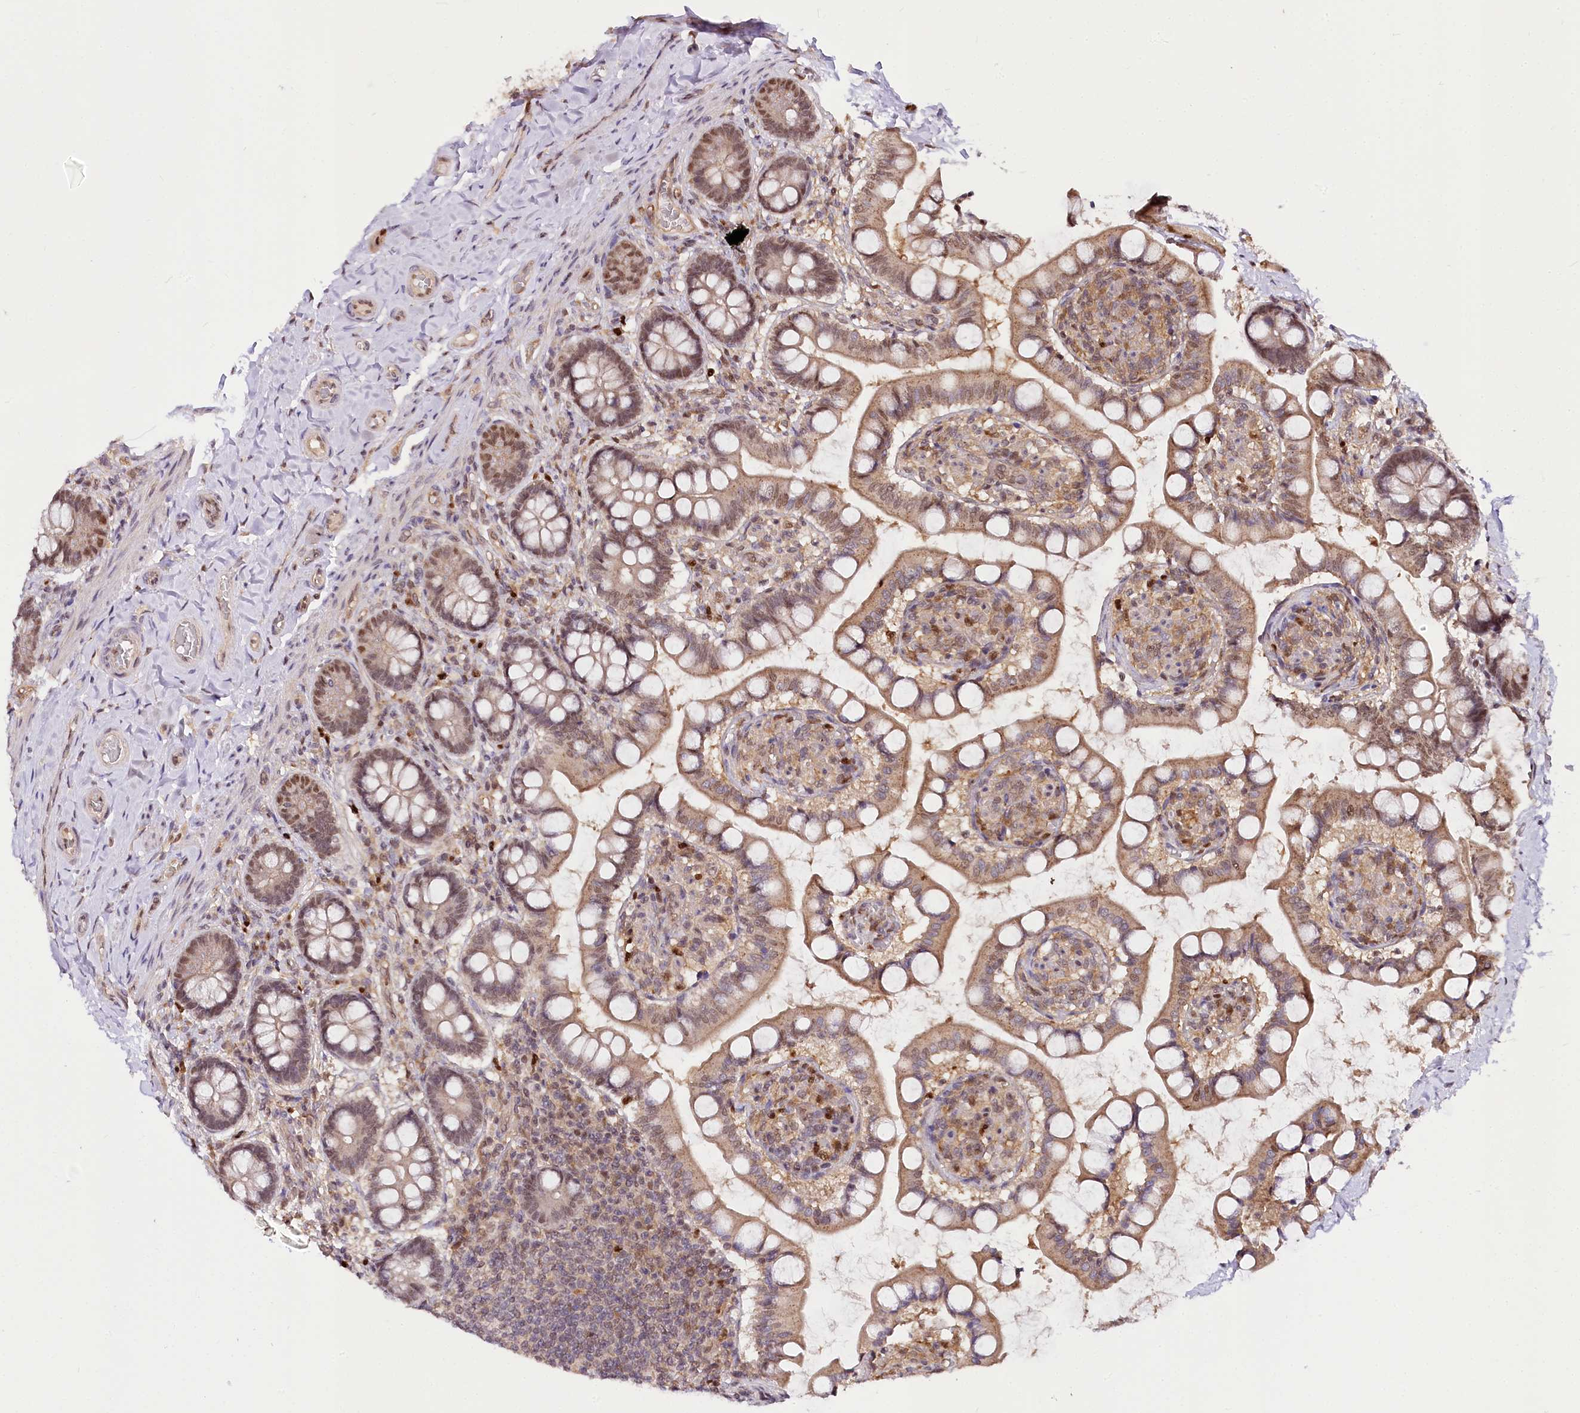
{"staining": {"intensity": "moderate", "quantity": ">75%", "location": "cytoplasmic/membranous,nuclear"}, "tissue": "small intestine", "cell_type": "Glandular cells", "image_type": "normal", "snomed": [{"axis": "morphology", "description": "Normal tissue, NOS"}, {"axis": "topography", "description": "Small intestine"}], "caption": "IHC of normal human small intestine exhibits medium levels of moderate cytoplasmic/membranous,nuclear expression in about >75% of glandular cells. Using DAB (brown) and hematoxylin (blue) stains, captured at high magnification using brightfield microscopy.", "gene": "GNL3L", "patient": {"sex": "male", "age": 52}}